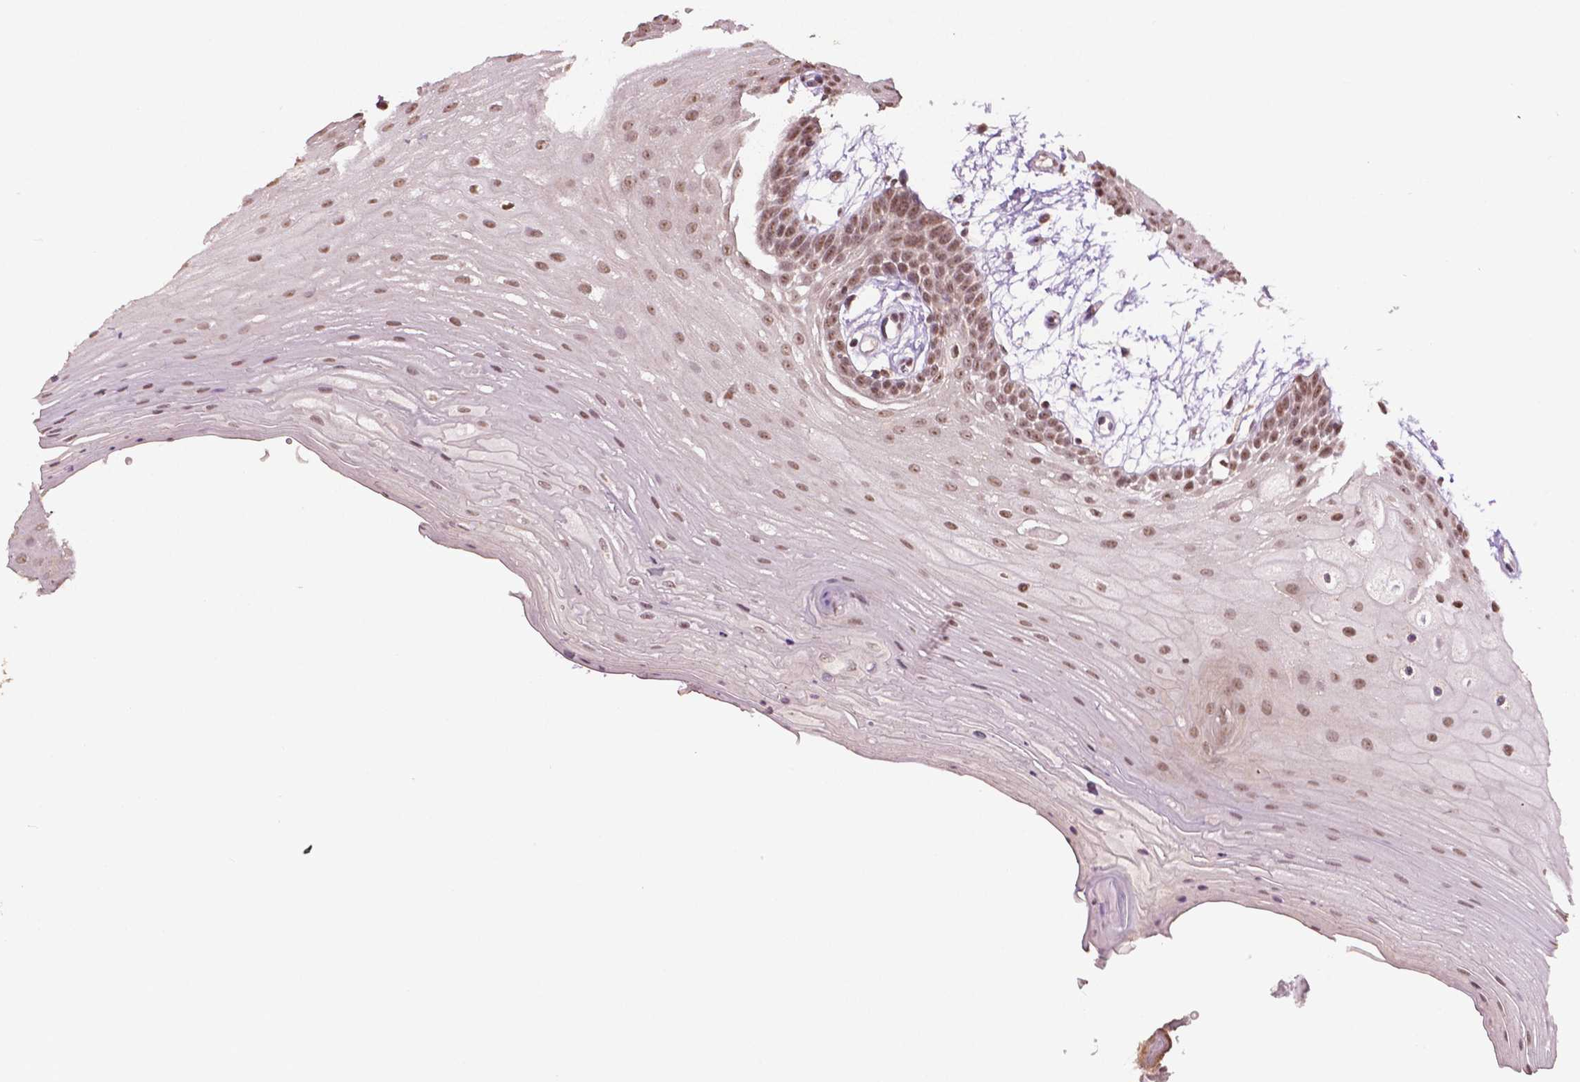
{"staining": {"intensity": "moderate", "quantity": ">75%", "location": "nuclear"}, "tissue": "oral mucosa", "cell_type": "Squamous epithelial cells", "image_type": "normal", "snomed": [{"axis": "morphology", "description": "Normal tissue, NOS"}, {"axis": "morphology", "description": "Squamous cell carcinoma, NOS"}, {"axis": "topography", "description": "Oral tissue"}, {"axis": "topography", "description": "Tounge, NOS"}, {"axis": "topography", "description": "Head-Neck"}], "caption": "Brown immunohistochemical staining in unremarkable oral mucosa demonstrates moderate nuclear expression in approximately >75% of squamous epithelial cells.", "gene": "DEK", "patient": {"sex": "male", "age": 62}}